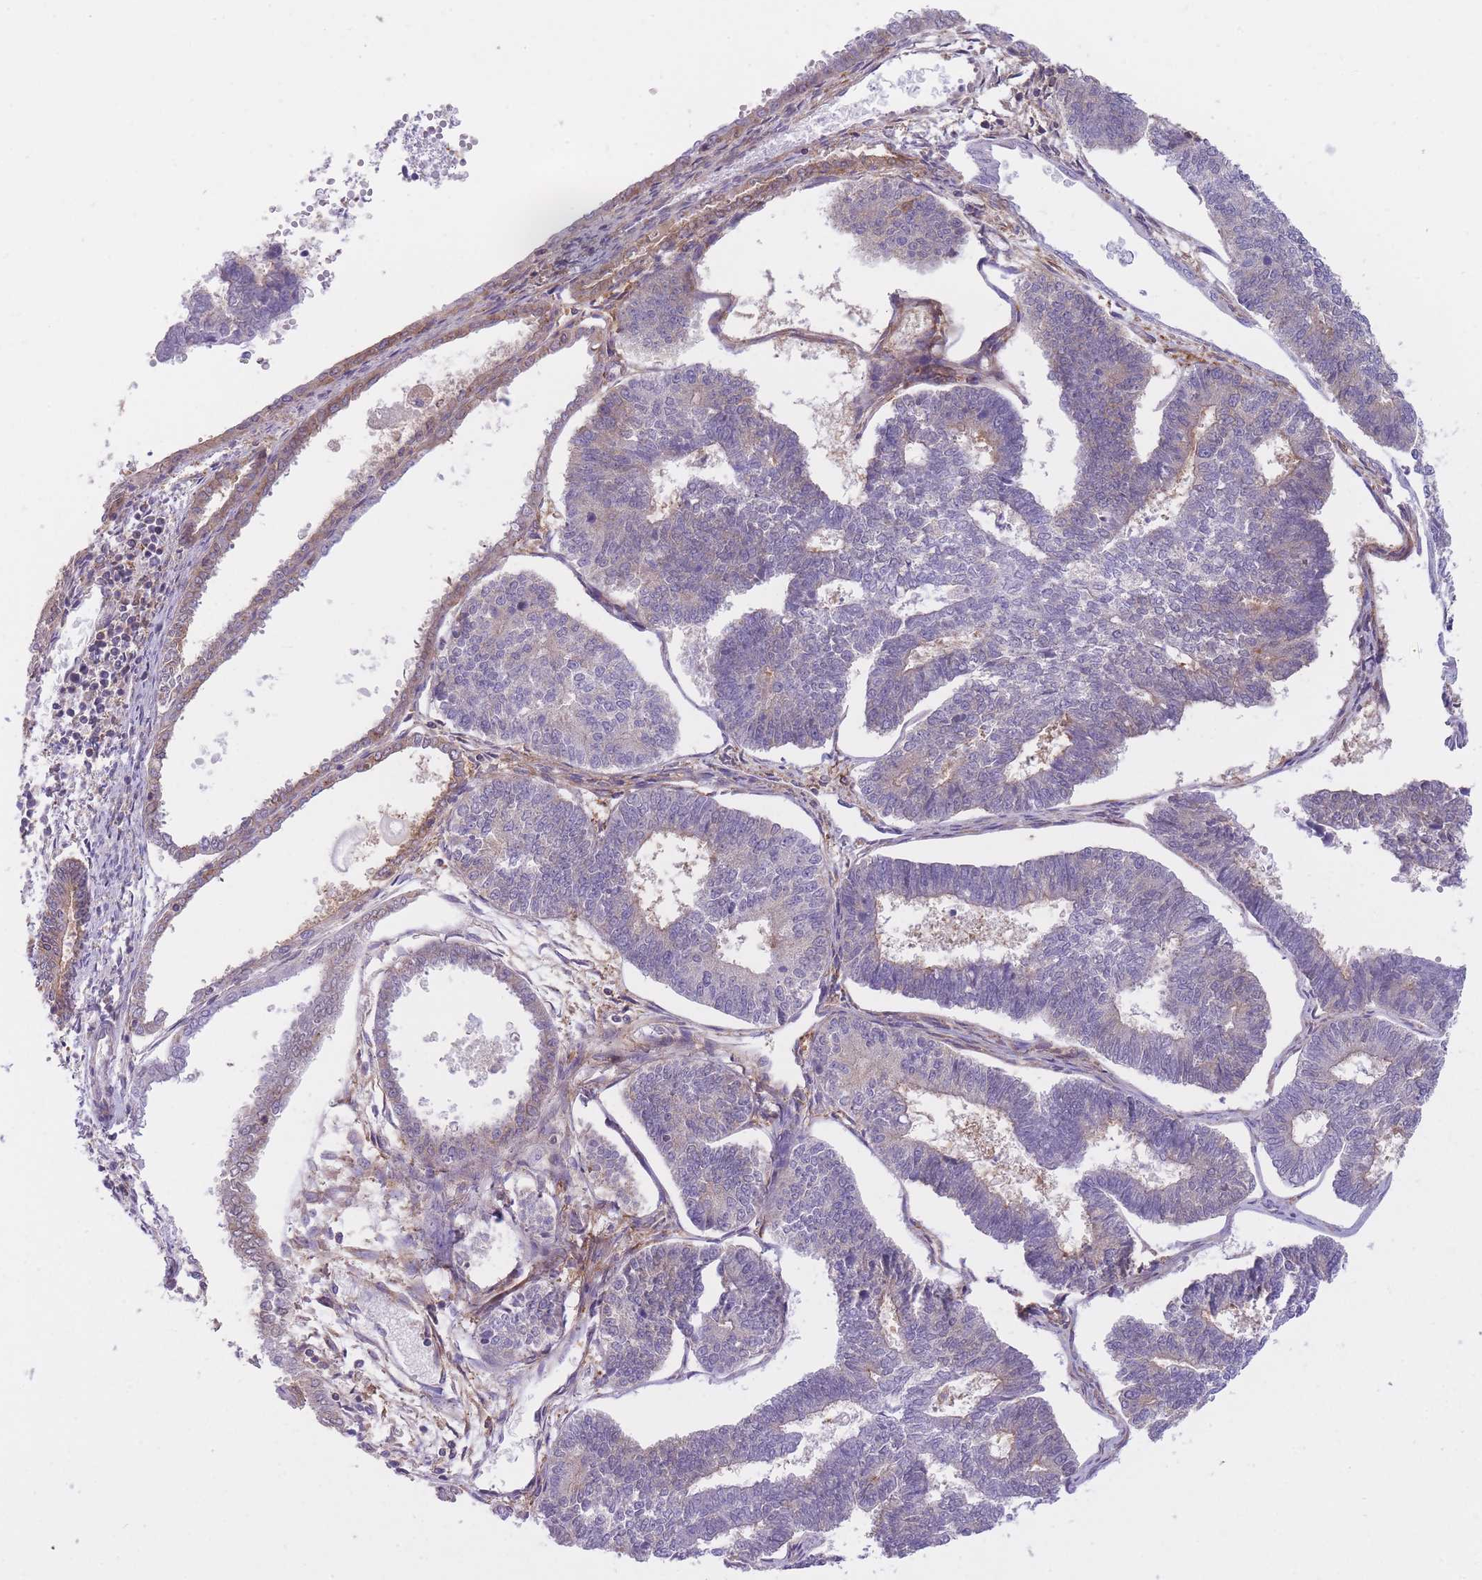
{"staining": {"intensity": "negative", "quantity": "none", "location": "none"}, "tissue": "endometrial cancer", "cell_type": "Tumor cells", "image_type": "cancer", "snomed": [{"axis": "morphology", "description": "Adenocarcinoma, NOS"}, {"axis": "topography", "description": "Endometrium"}], "caption": "Tumor cells show no significant staining in endometrial cancer (adenocarcinoma).", "gene": "PRKAR1A", "patient": {"sex": "female", "age": 70}}